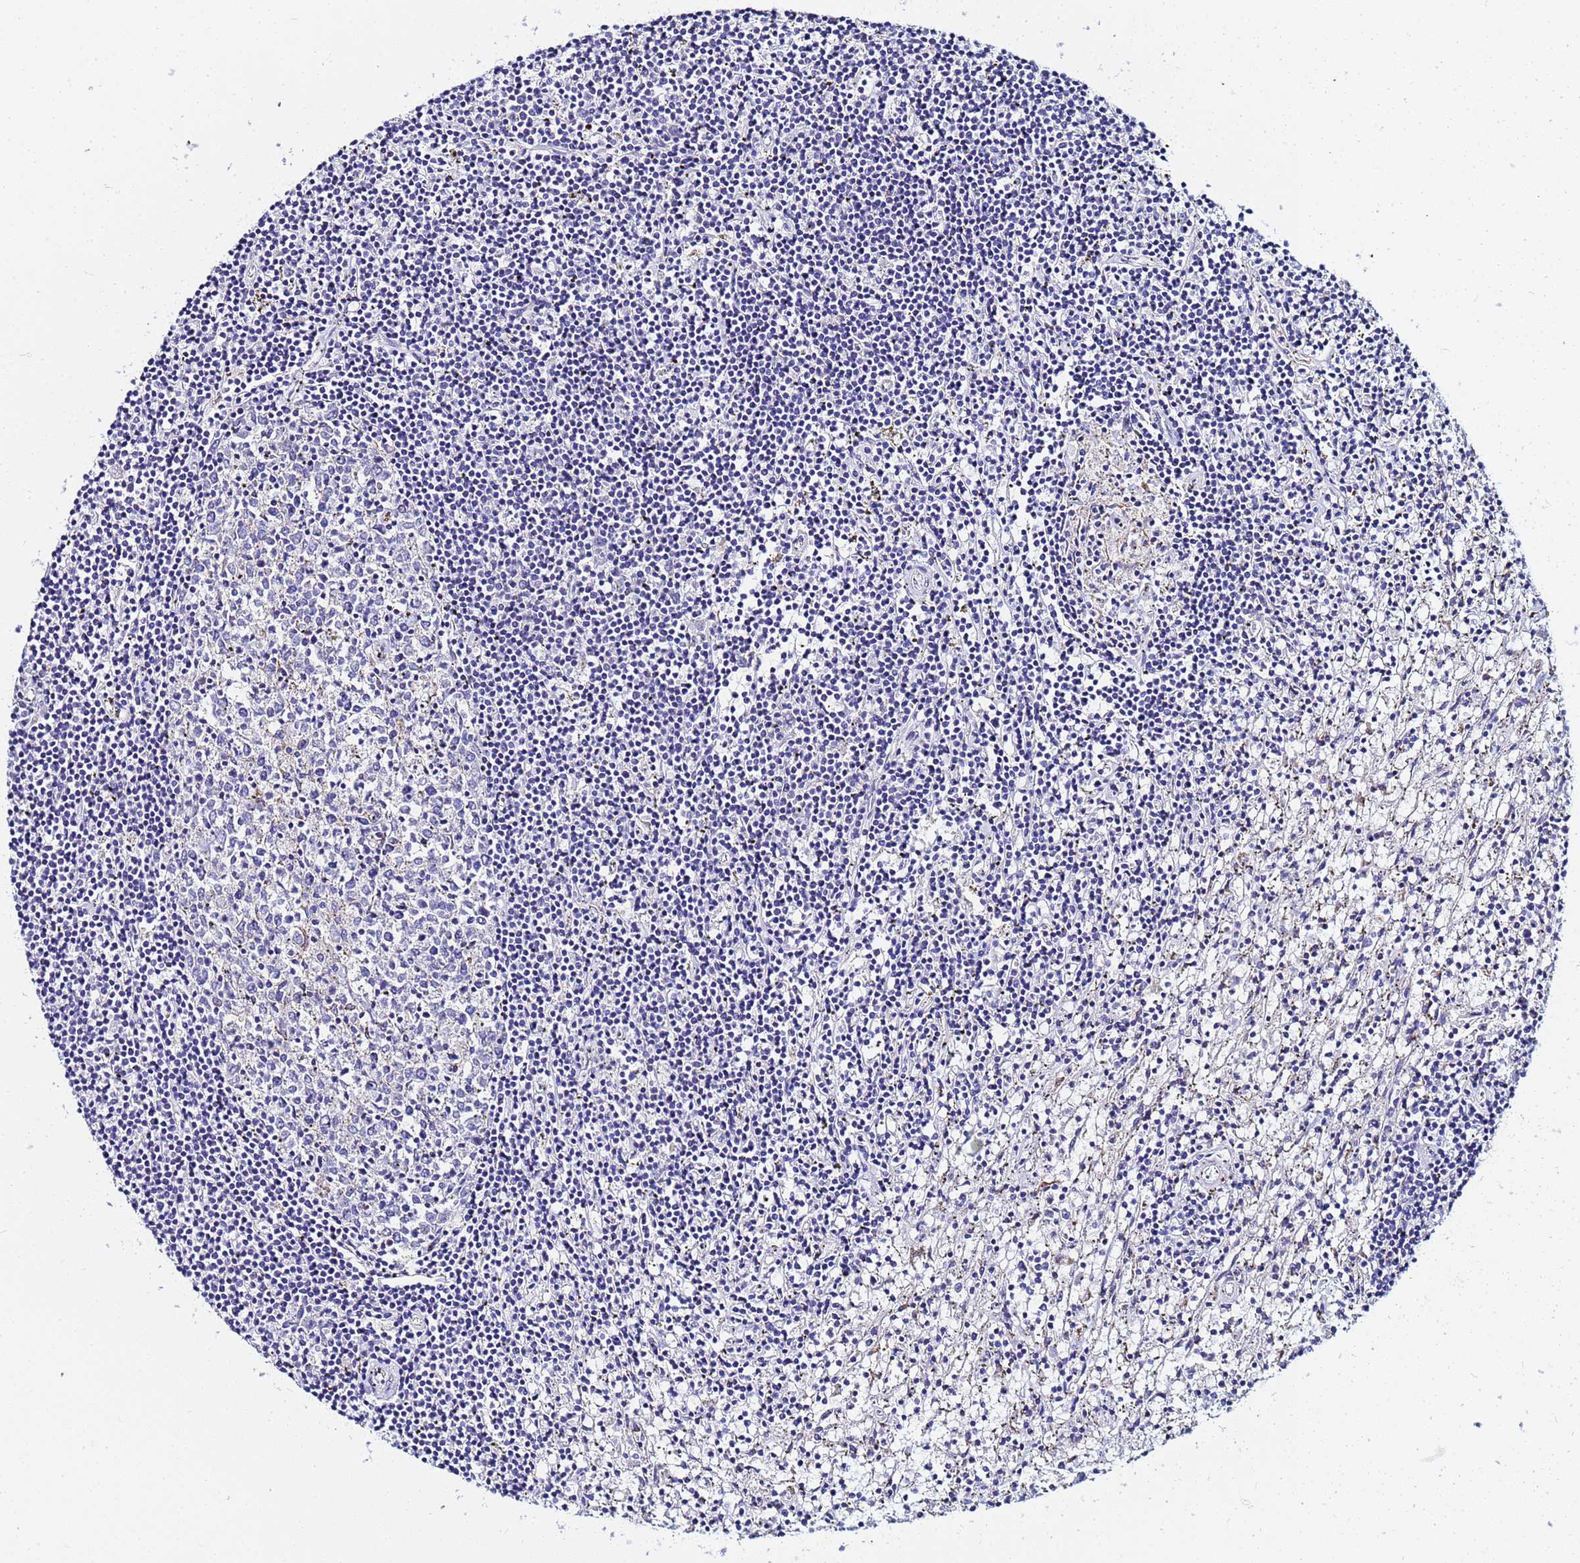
{"staining": {"intensity": "negative", "quantity": "none", "location": "none"}, "tissue": "lymphoma", "cell_type": "Tumor cells", "image_type": "cancer", "snomed": [{"axis": "morphology", "description": "Malignant lymphoma, non-Hodgkin's type, Low grade"}, {"axis": "topography", "description": "Spleen"}], "caption": "Photomicrograph shows no protein positivity in tumor cells of low-grade malignant lymphoma, non-Hodgkin's type tissue. (Stains: DAB IHC with hematoxylin counter stain, Microscopy: brightfield microscopy at high magnification).", "gene": "FAHD2A", "patient": {"sex": "male", "age": 76}}